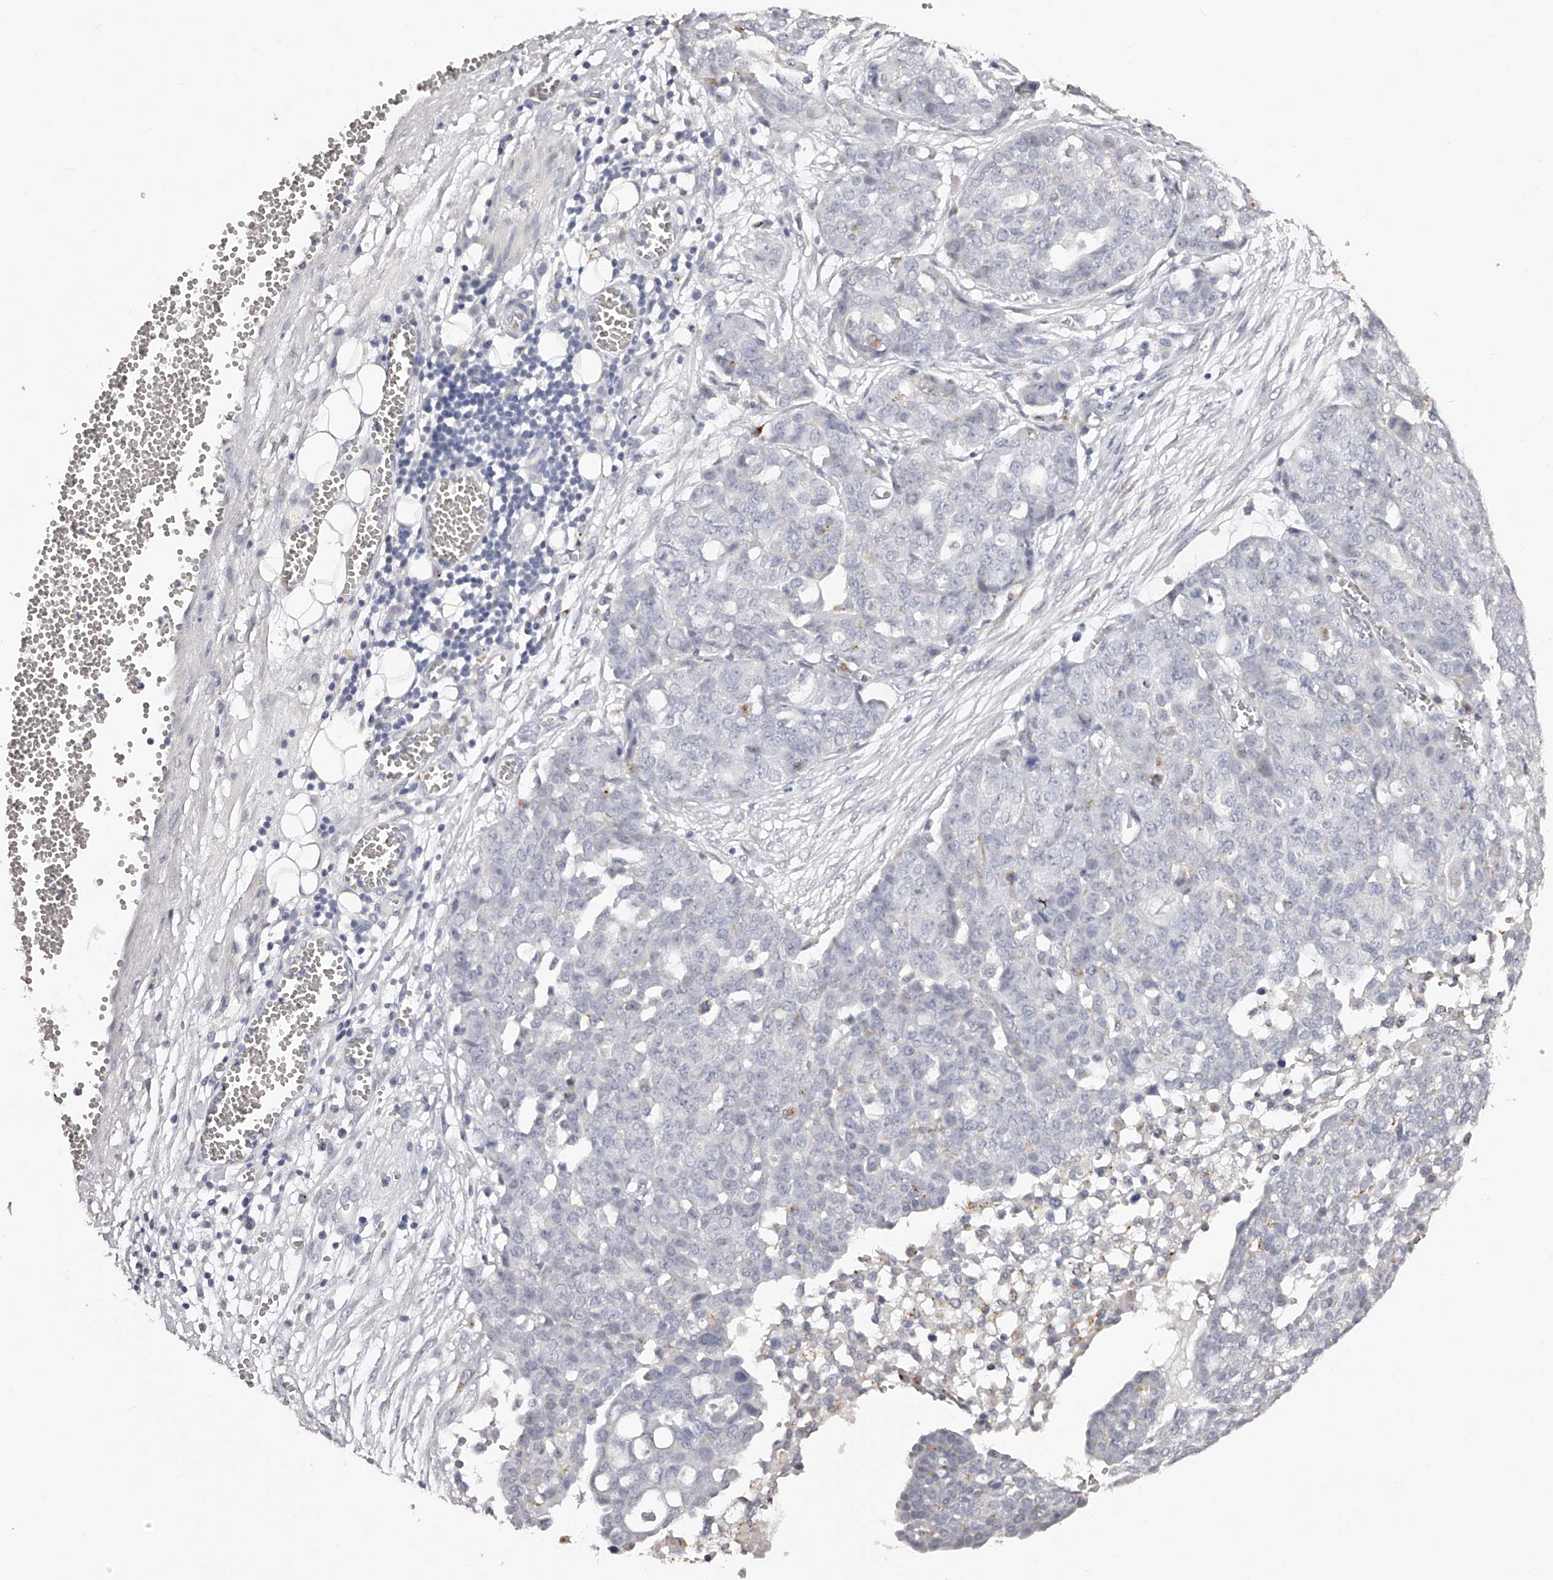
{"staining": {"intensity": "negative", "quantity": "none", "location": "none"}, "tissue": "ovarian cancer", "cell_type": "Tumor cells", "image_type": "cancer", "snomed": [{"axis": "morphology", "description": "Cystadenocarcinoma, serous, NOS"}, {"axis": "topography", "description": "Soft tissue"}, {"axis": "topography", "description": "Ovary"}], "caption": "The image exhibits no staining of tumor cells in serous cystadenocarcinoma (ovarian).", "gene": "SLC35D3", "patient": {"sex": "female", "age": 57}}